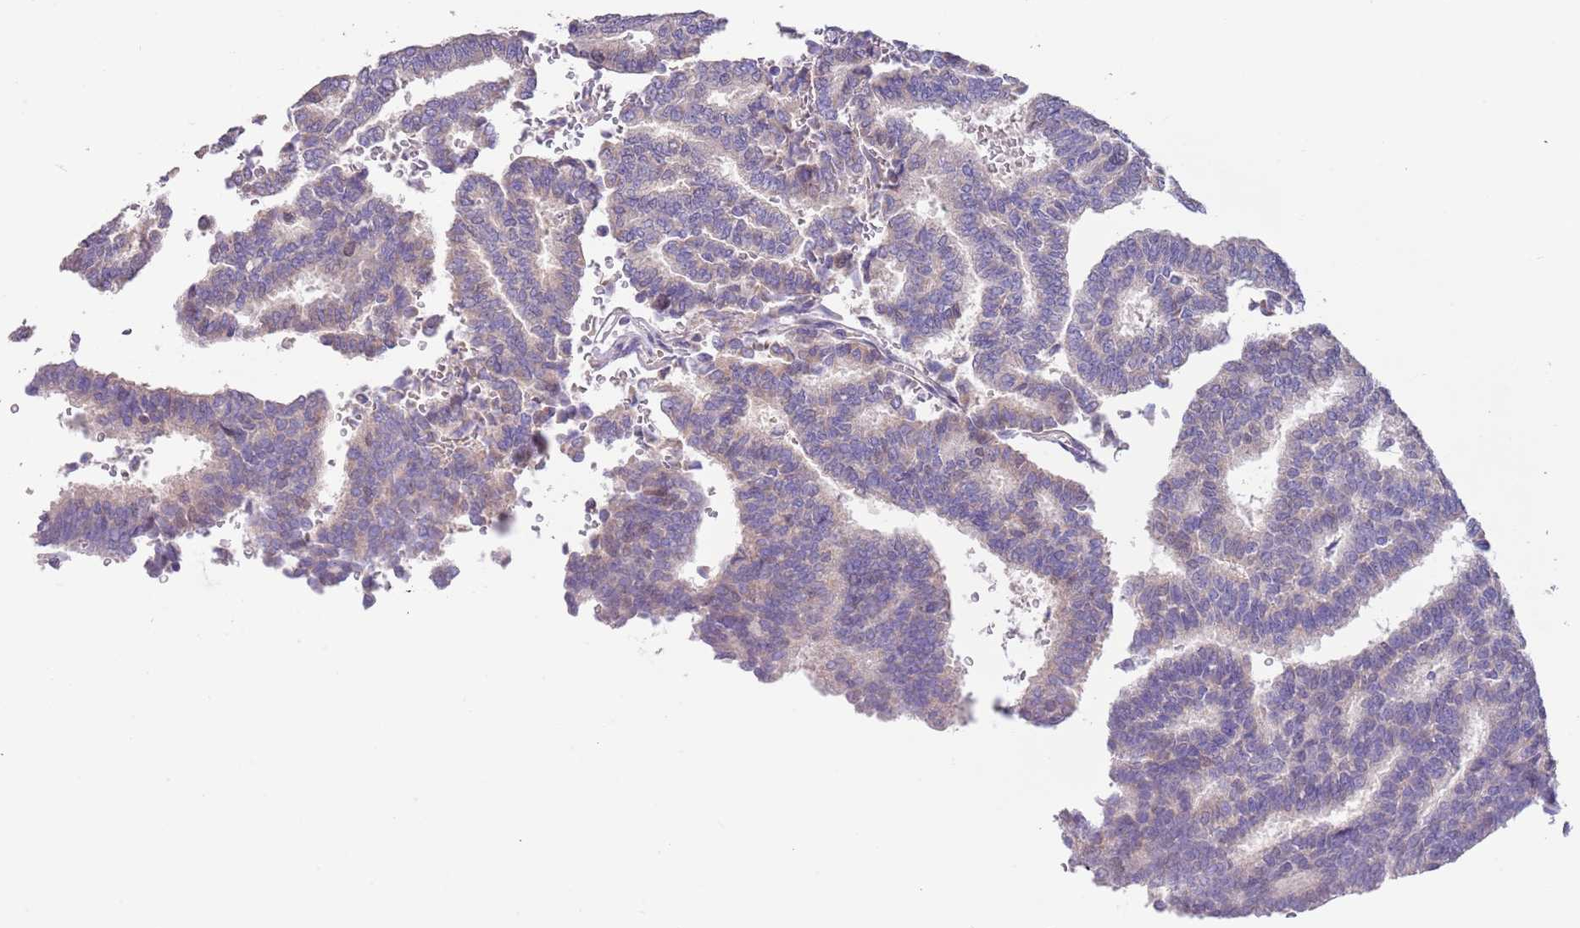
{"staining": {"intensity": "negative", "quantity": "none", "location": "none"}, "tissue": "thyroid cancer", "cell_type": "Tumor cells", "image_type": "cancer", "snomed": [{"axis": "morphology", "description": "Papillary adenocarcinoma, NOS"}, {"axis": "topography", "description": "Thyroid gland"}], "caption": "Protein analysis of thyroid cancer shows no significant positivity in tumor cells.", "gene": "ZNF658", "patient": {"sex": "female", "age": 35}}